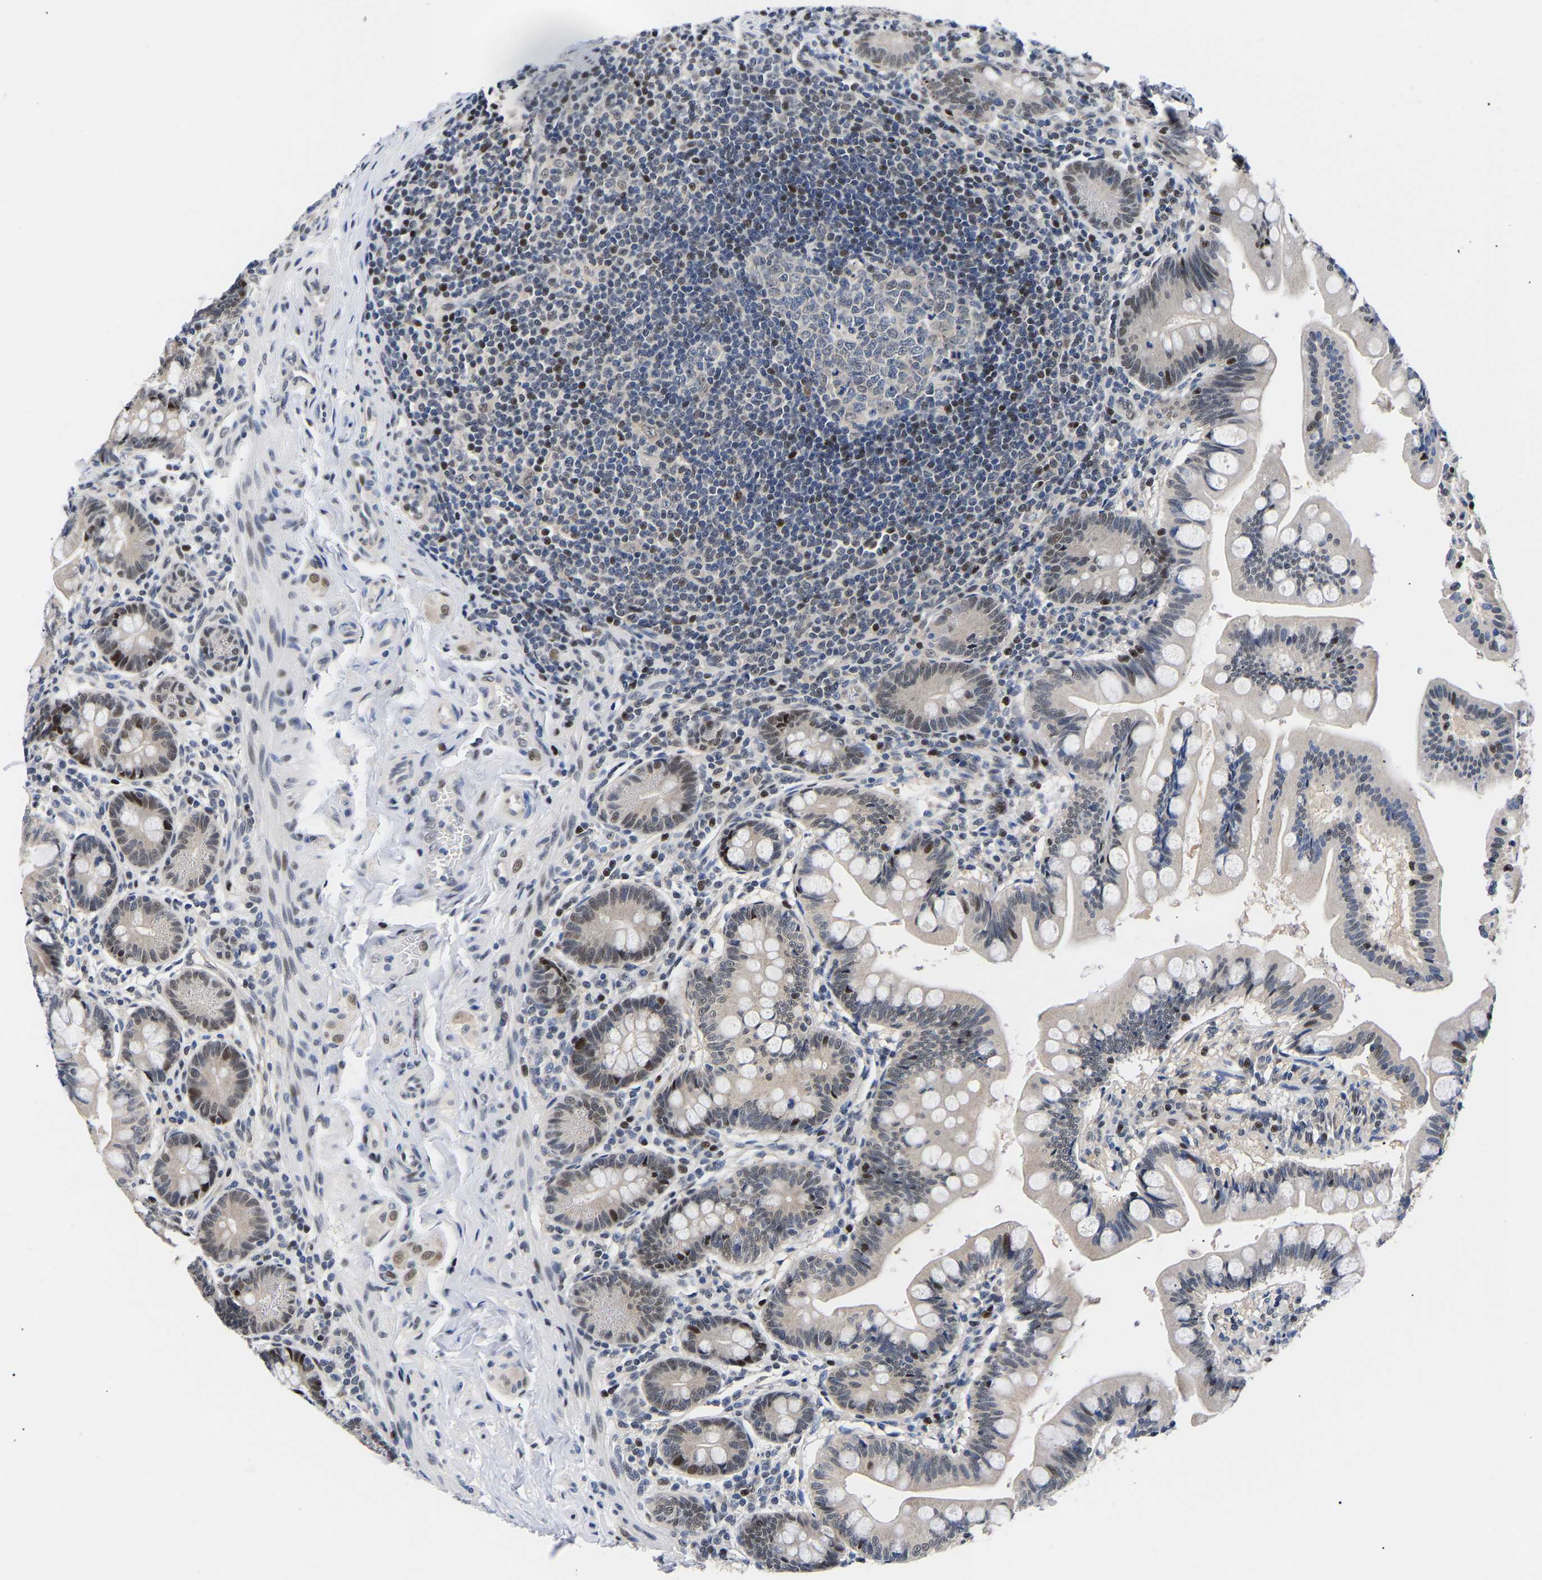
{"staining": {"intensity": "strong", "quantity": "<25%", "location": "nuclear"}, "tissue": "small intestine", "cell_type": "Glandular cells", "image_type": "normal", "snomed": [{"axis": "morphology", "description": "Normal tissue, NOS"}, {"axis": "topography", "description": "Small intestine"}], "caption": "Small intestine stained with DAB (3,3'-diaminobenzidine) IHC displays medium levels of strong nuclear staining in approximately <25% of glandular cells.", "gene": "PTRHD1", "patient": {"sex": "male", "age": 7}}